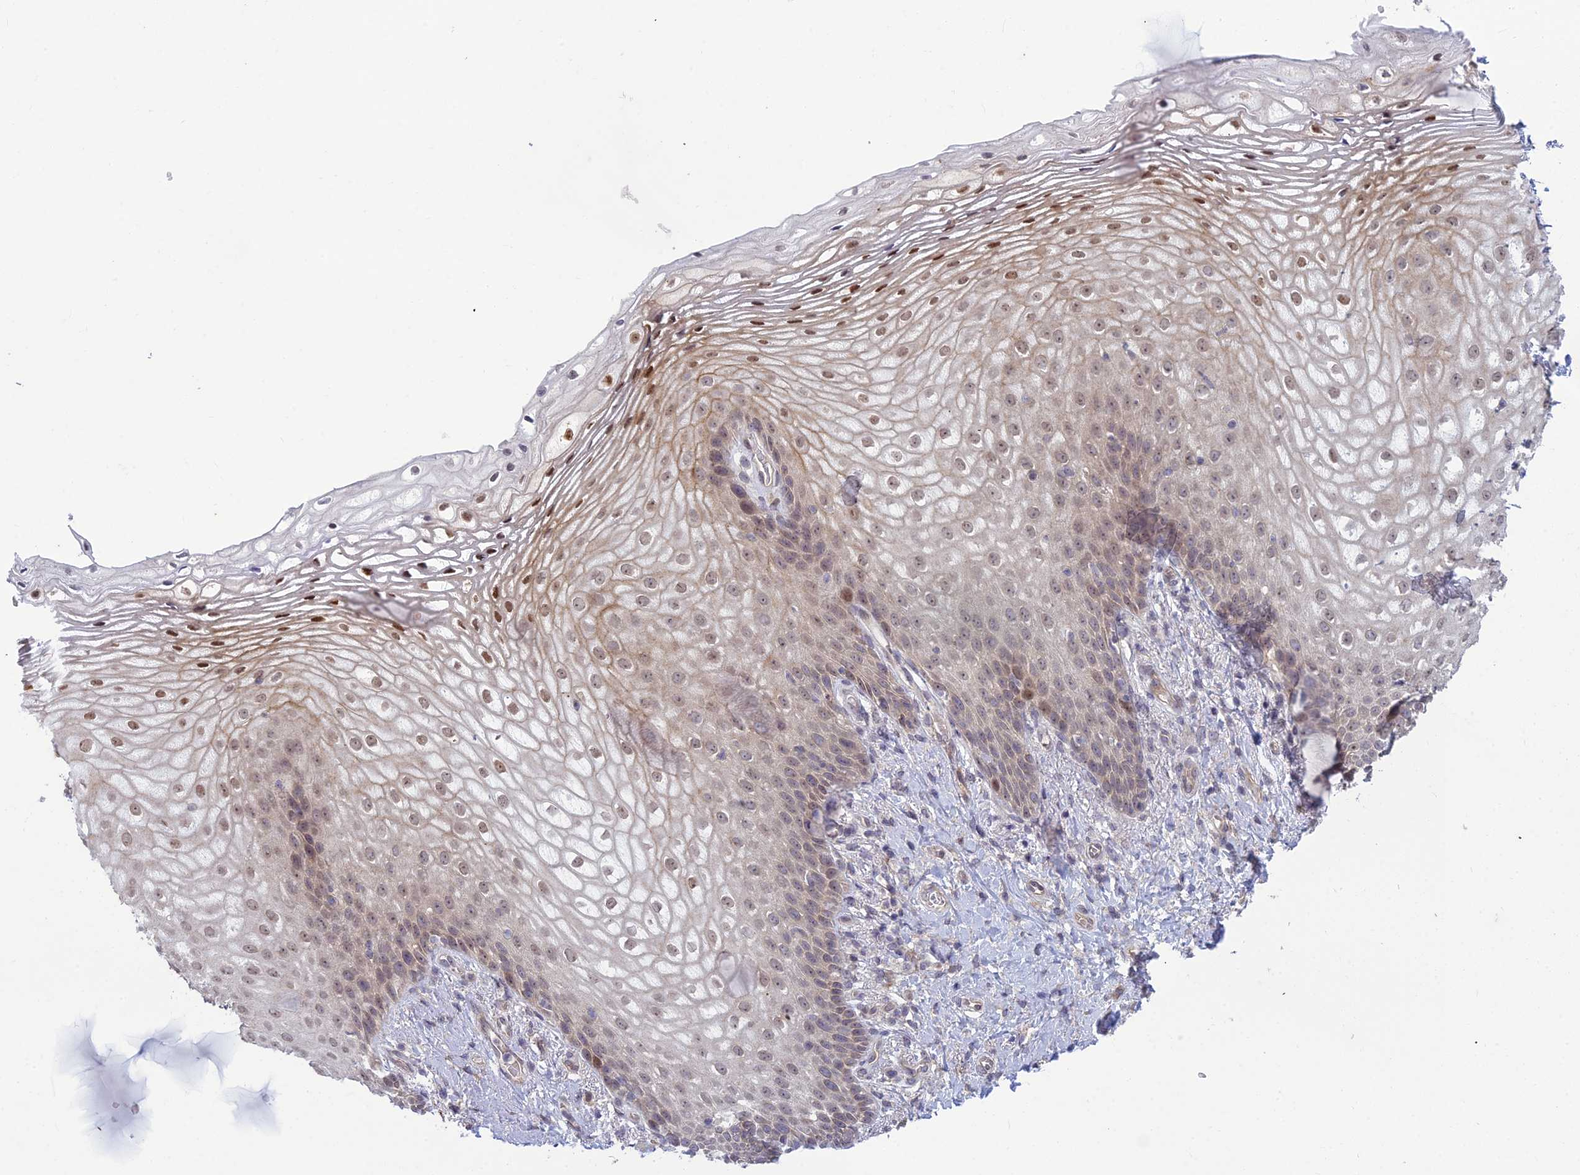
{"staining": {"intensity": "strong", "quantity": "<25%", "location": "nuclear"}, "tissue": "vagina", "cell_type": "Squamous epithelial cells", "image_type": "normal", "snomed": [{"axis": "morphology", "description": "Normal tissue, NOS"}, {"axis": "topography", "description": "Vagina"}], "caption": "The micrograph shows a brown stain indicating the presence of a protein in the nuclear of squamous epithelial cells in vagina. (DAB (3,3'-diaminobenzidine) IHC with brightfield microscopy, high magnification).", "gene": "DTX2", "patient": {"sex": "female", "age": 60}}